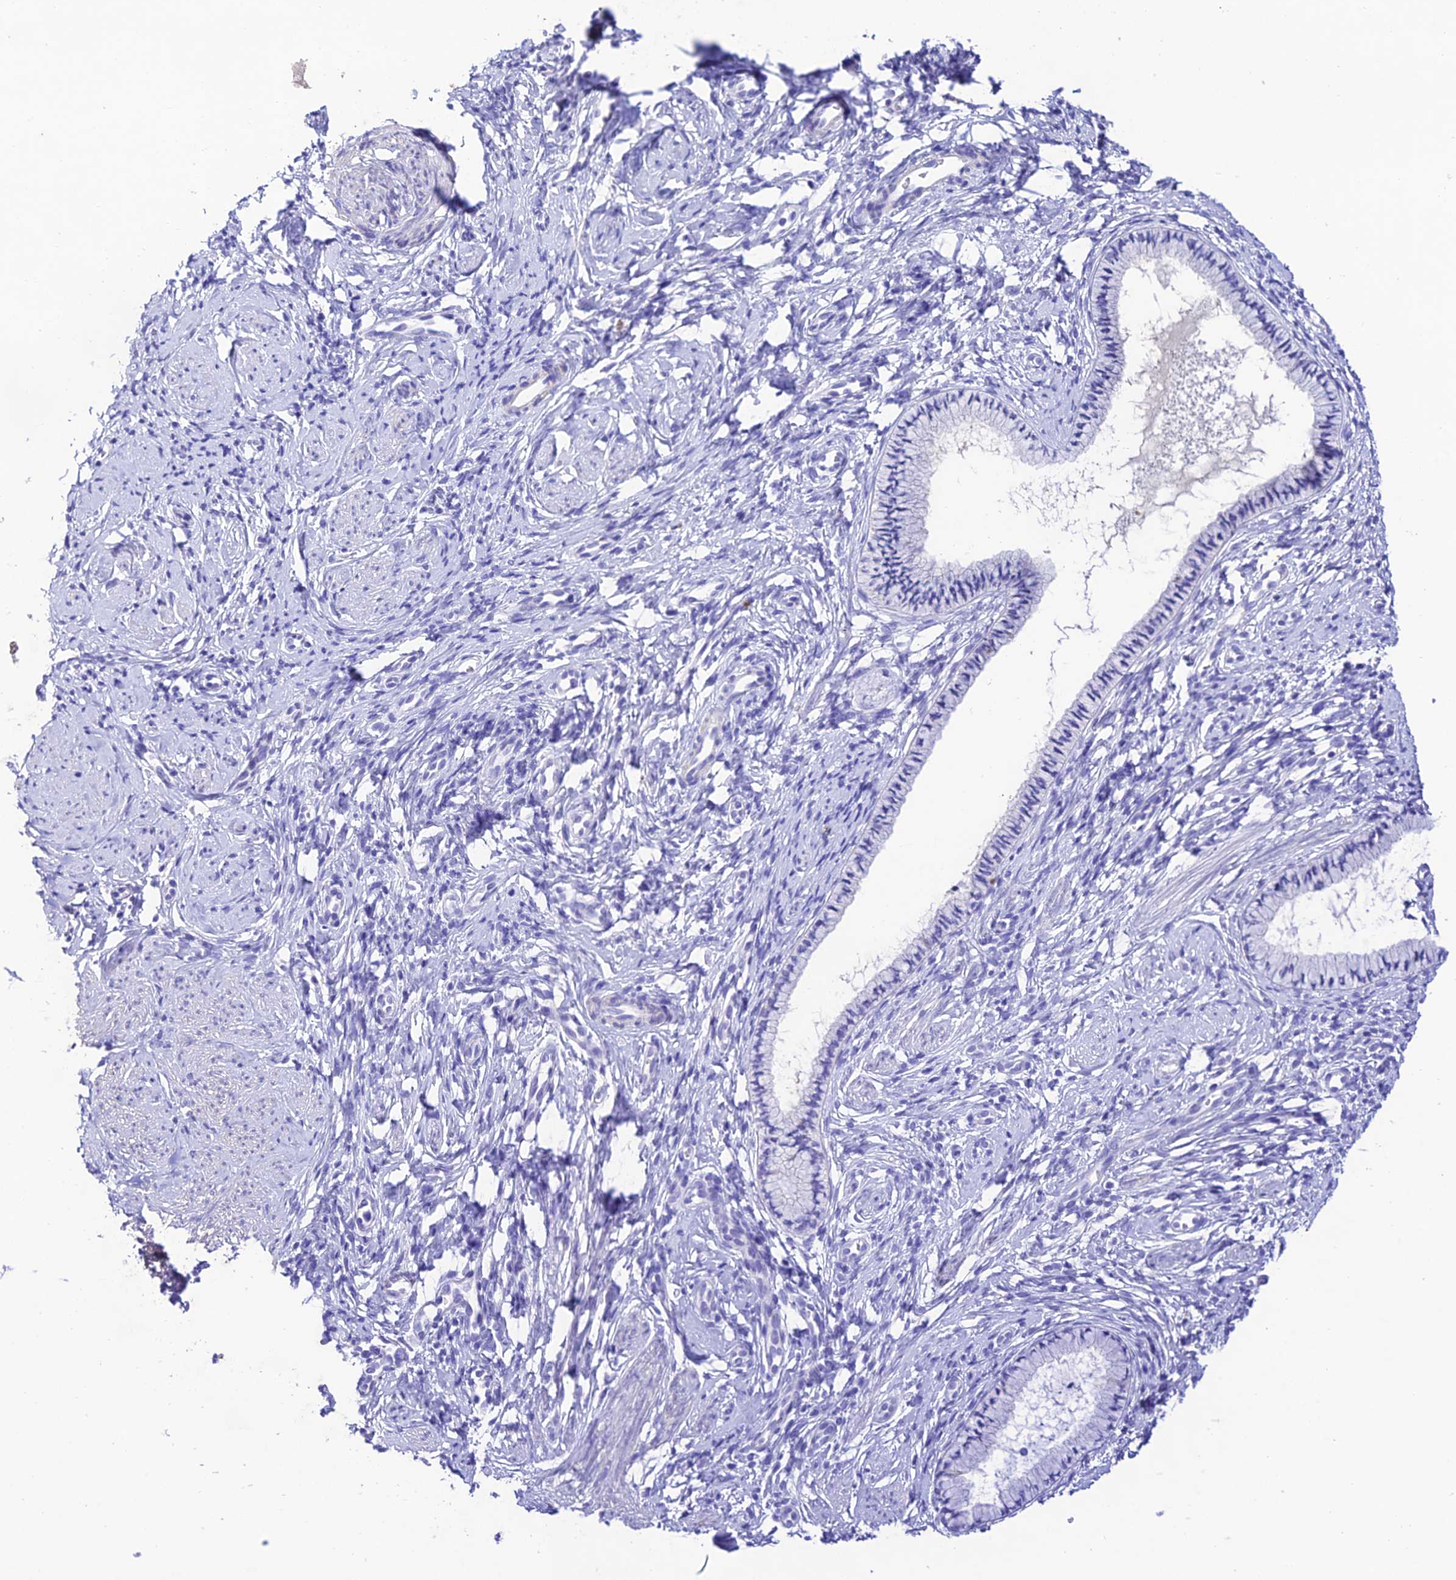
{"staining": {"intensity": "negative", "quantity": "none", "location": "none"}, "tissue": "cervix", "cell_type": "Glandular cells", "image_type": "normal", "snomed": [{"axis": "morphology", "description": "Normal tissue, NOS"}, {"axis": "topography", "description": "Cervix"}], "caption": "High power microscopy histopathology image of an immunohistochemistry micrograph of benign cervix, revealing no significant staining in glandular cells.", "gene": "NLRP6", "patient": {"sex": "female", "age": 57}}